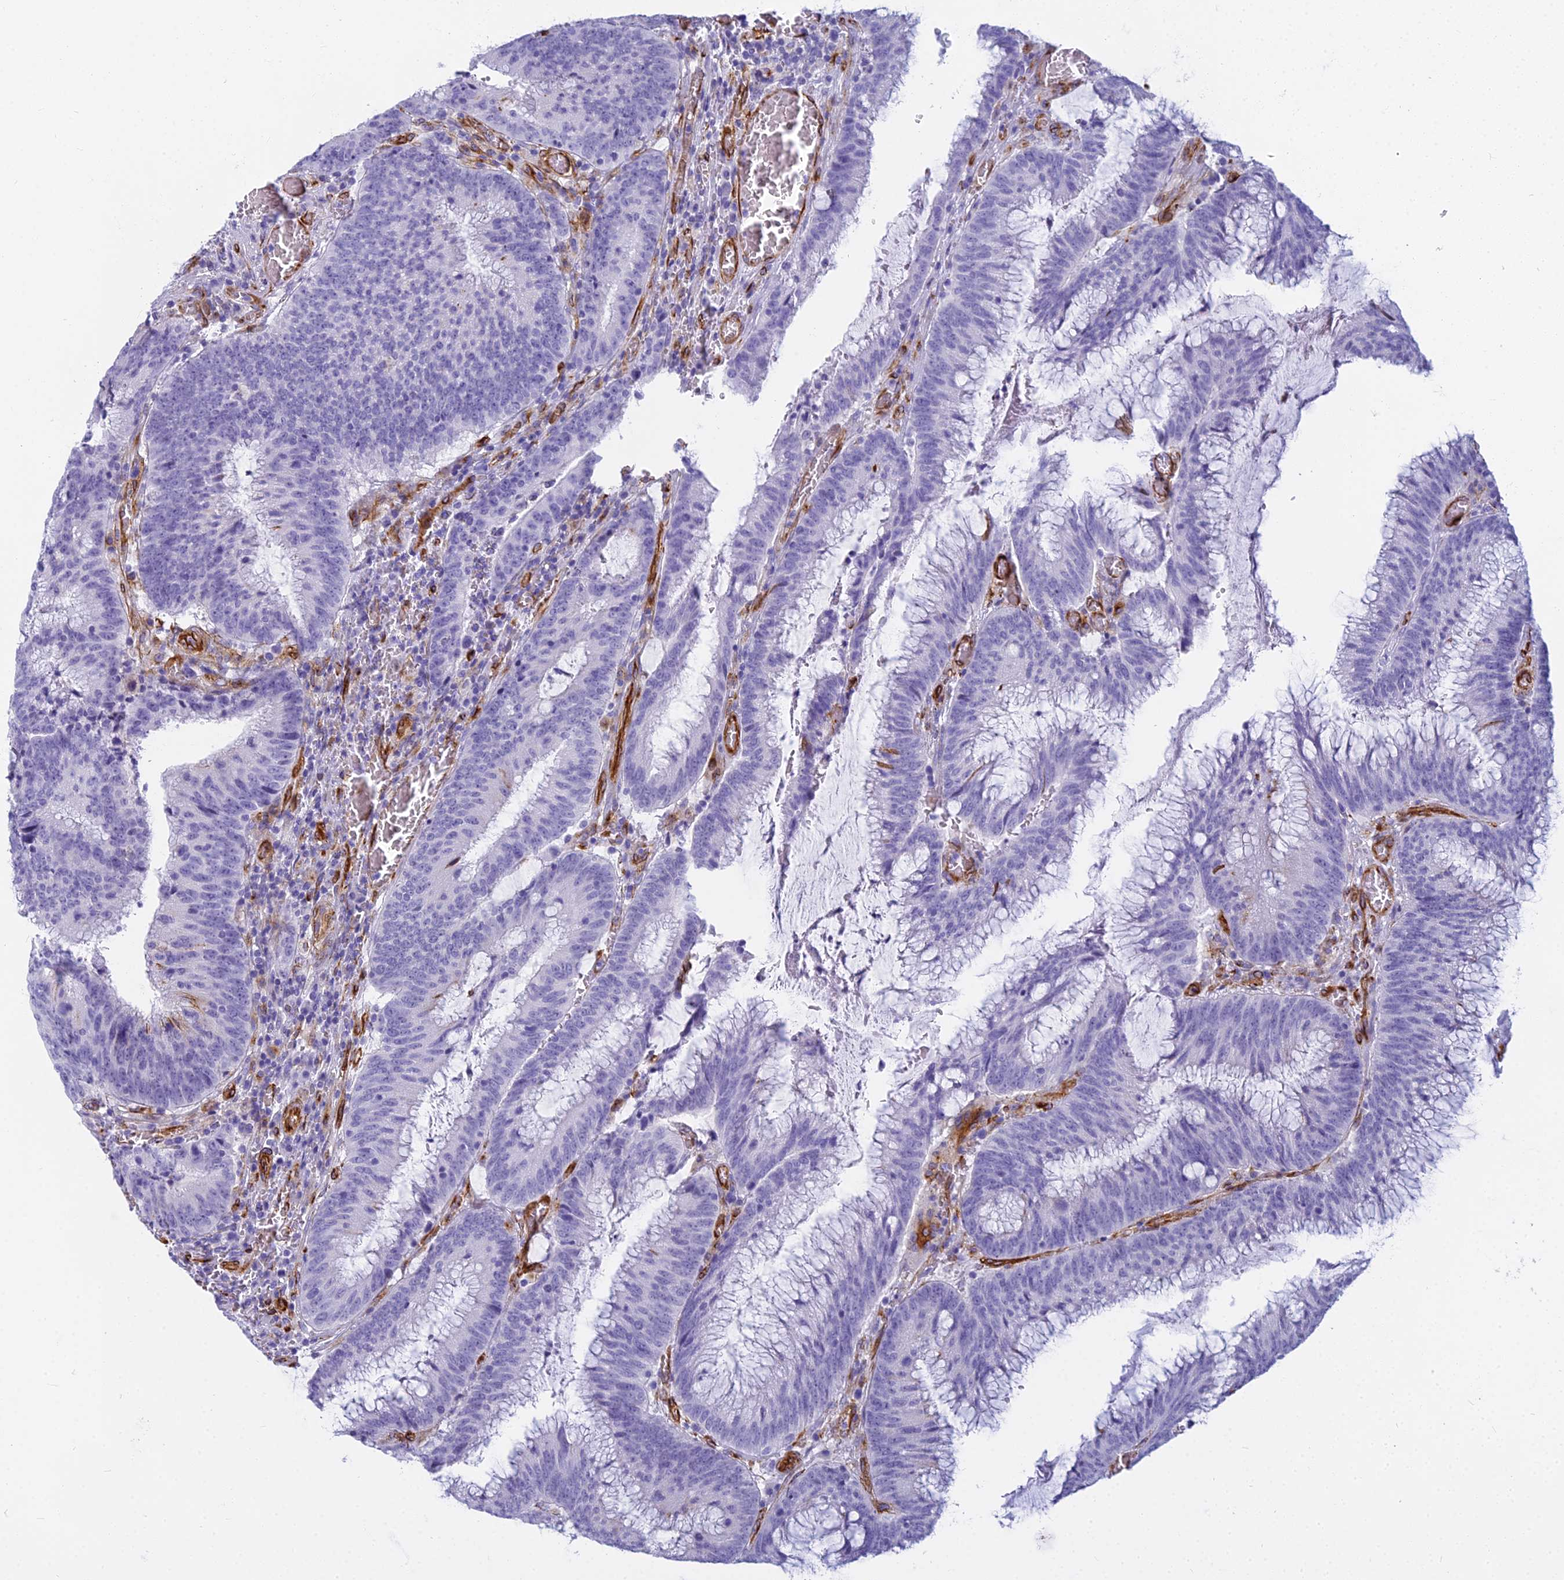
{"staining": {"intensity": "negative", "quantity": "none", "location": "none"}, "tissue": "colorectal cancer", "cell_type": "Tumor cells", "image_type": "cancer", "snomed": [{"axis": "morphology", "description": "Adenocarcinoma, NOS"}, {"axis": "topography", "description": "Rectum"}], "caption": "Tumor cells show no significant positivity in colorectal cancer. (DAB (3,3'-diaminobenzidine) immunohistochemistry (IHC) visualized using brightfield microscopy, high magnification).", "gene": "EVI2A", "patient": {"sex": "female", "age": 77}}